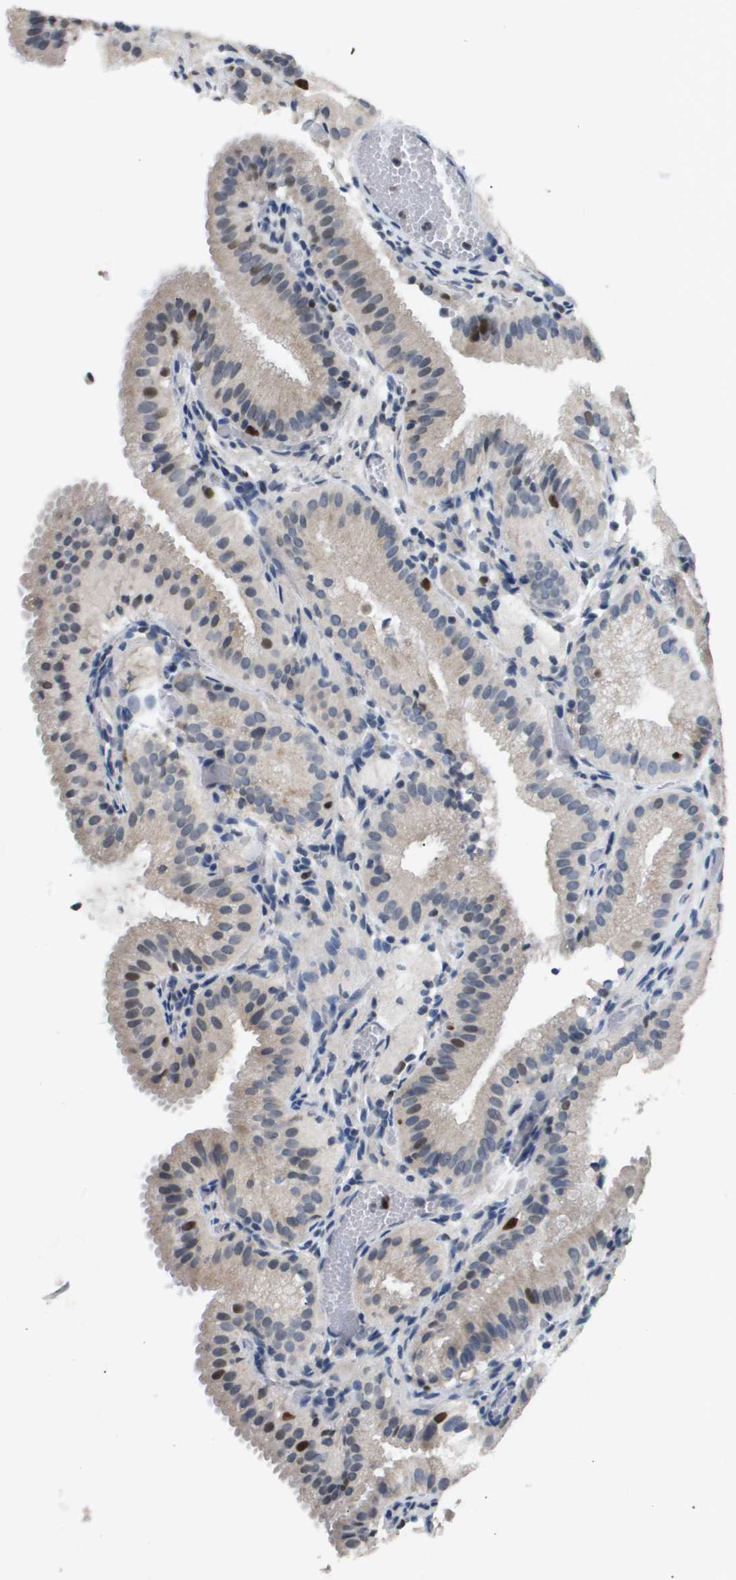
{"staining": {"intensity": "moderate", "quantity": "<25%", "location": "nuclear"}, "tissue": "gallbladder", "cell_type": "Glandular cells", "image_type": "normal", "snomed": [{"axis": "morphology", "description": "Normal tissue, NOS"}, {"axis": "topography", "description": "Gallbladder"}], "caption": "A low amount of moderate nuclear staining is present in approximately <25% of glandular cells in unremarkable gallbladder.", "gene": "ANAPC2", "patient": {"sex": "male", "age": 54}}